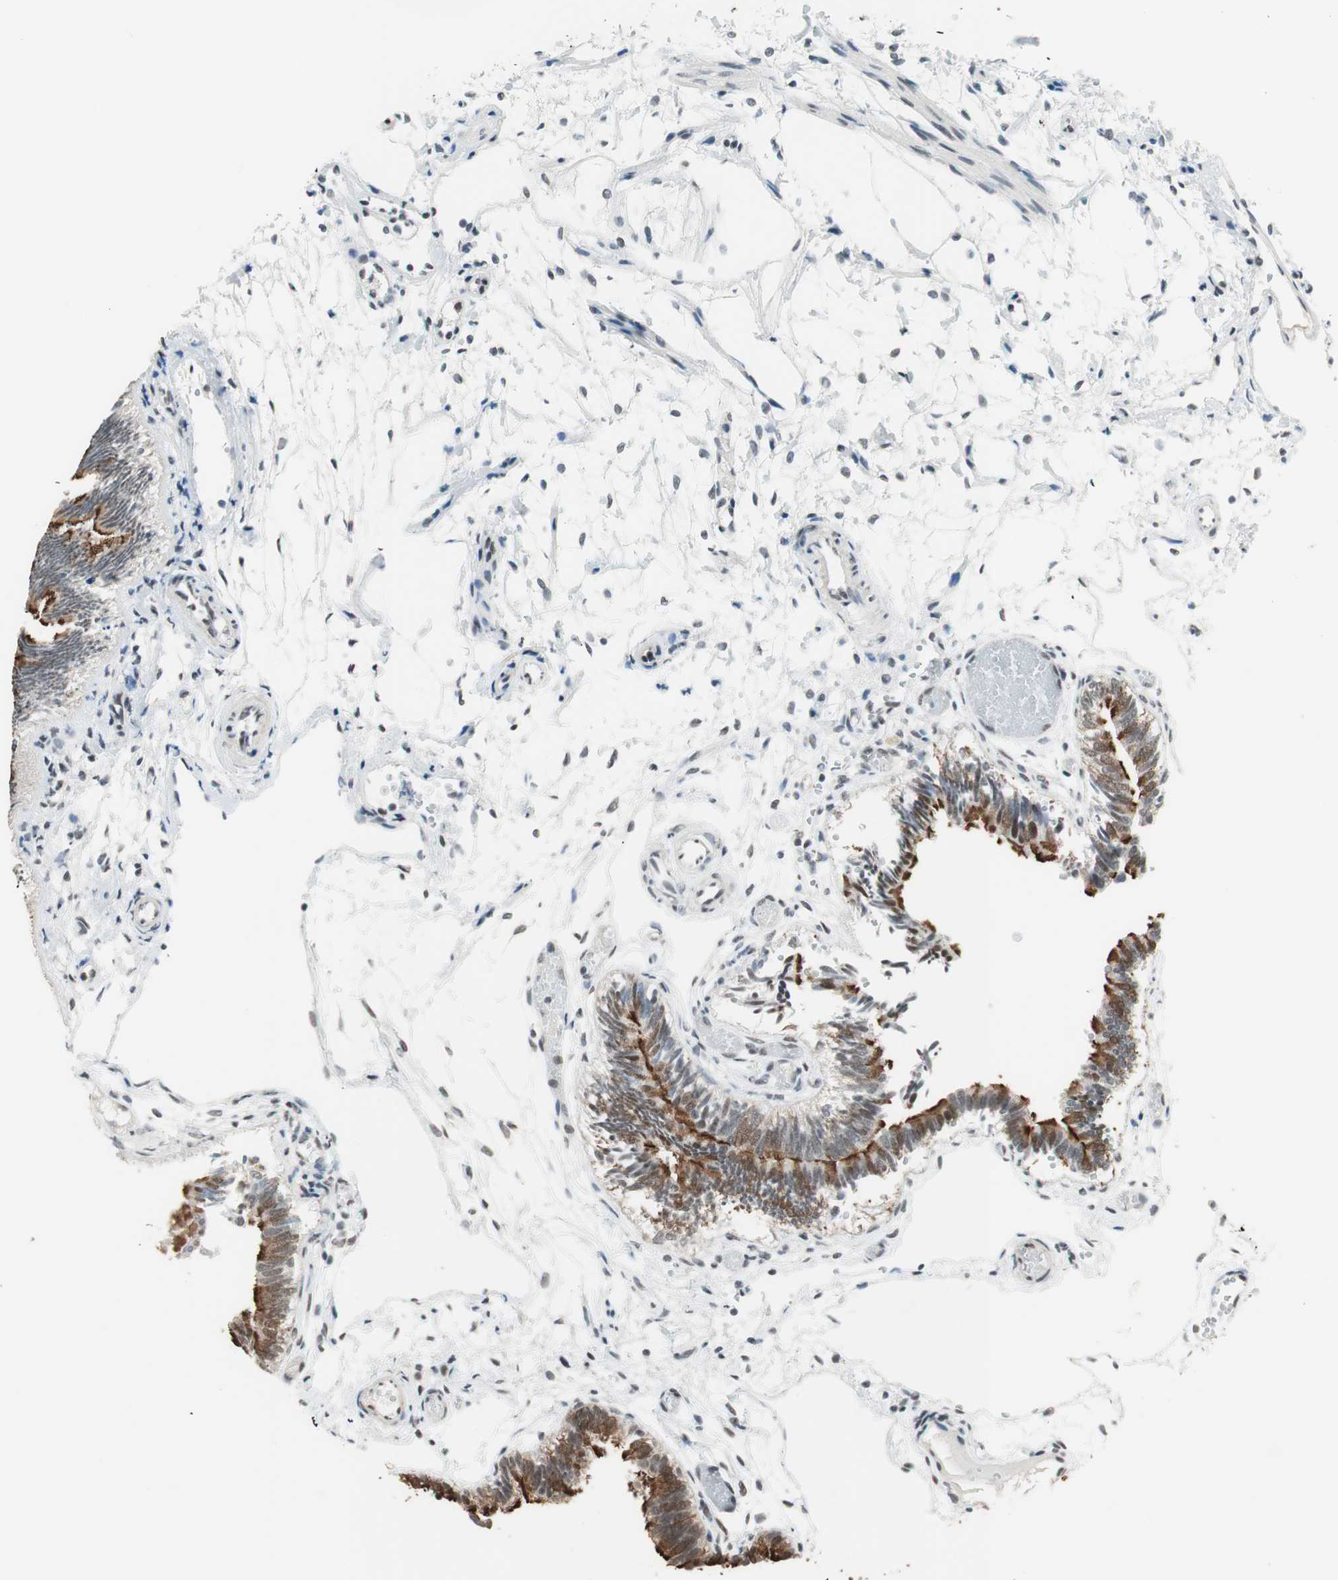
{"staining": {"intensity": "strong", "quantity": ">75%", "location": "cytoplasmic/membranous,nuclear"}, "tissue": "fallopian tube", "cell_type": "Glandular cells", "image_type": "normal", "snomed": [{"axis": "morphology", "description": "Normal tissue, NOS"}, {"axis": "topography", "description": "Fallopian tube"}], "caption": "The immunohistochemical stain shows strong cytoplasmic/membranous,nuclear staining in glandular cells of unremarkable fallopian tube.", "gene": "ZBTB17", "patient": {"sex": "female", "age": 29}}